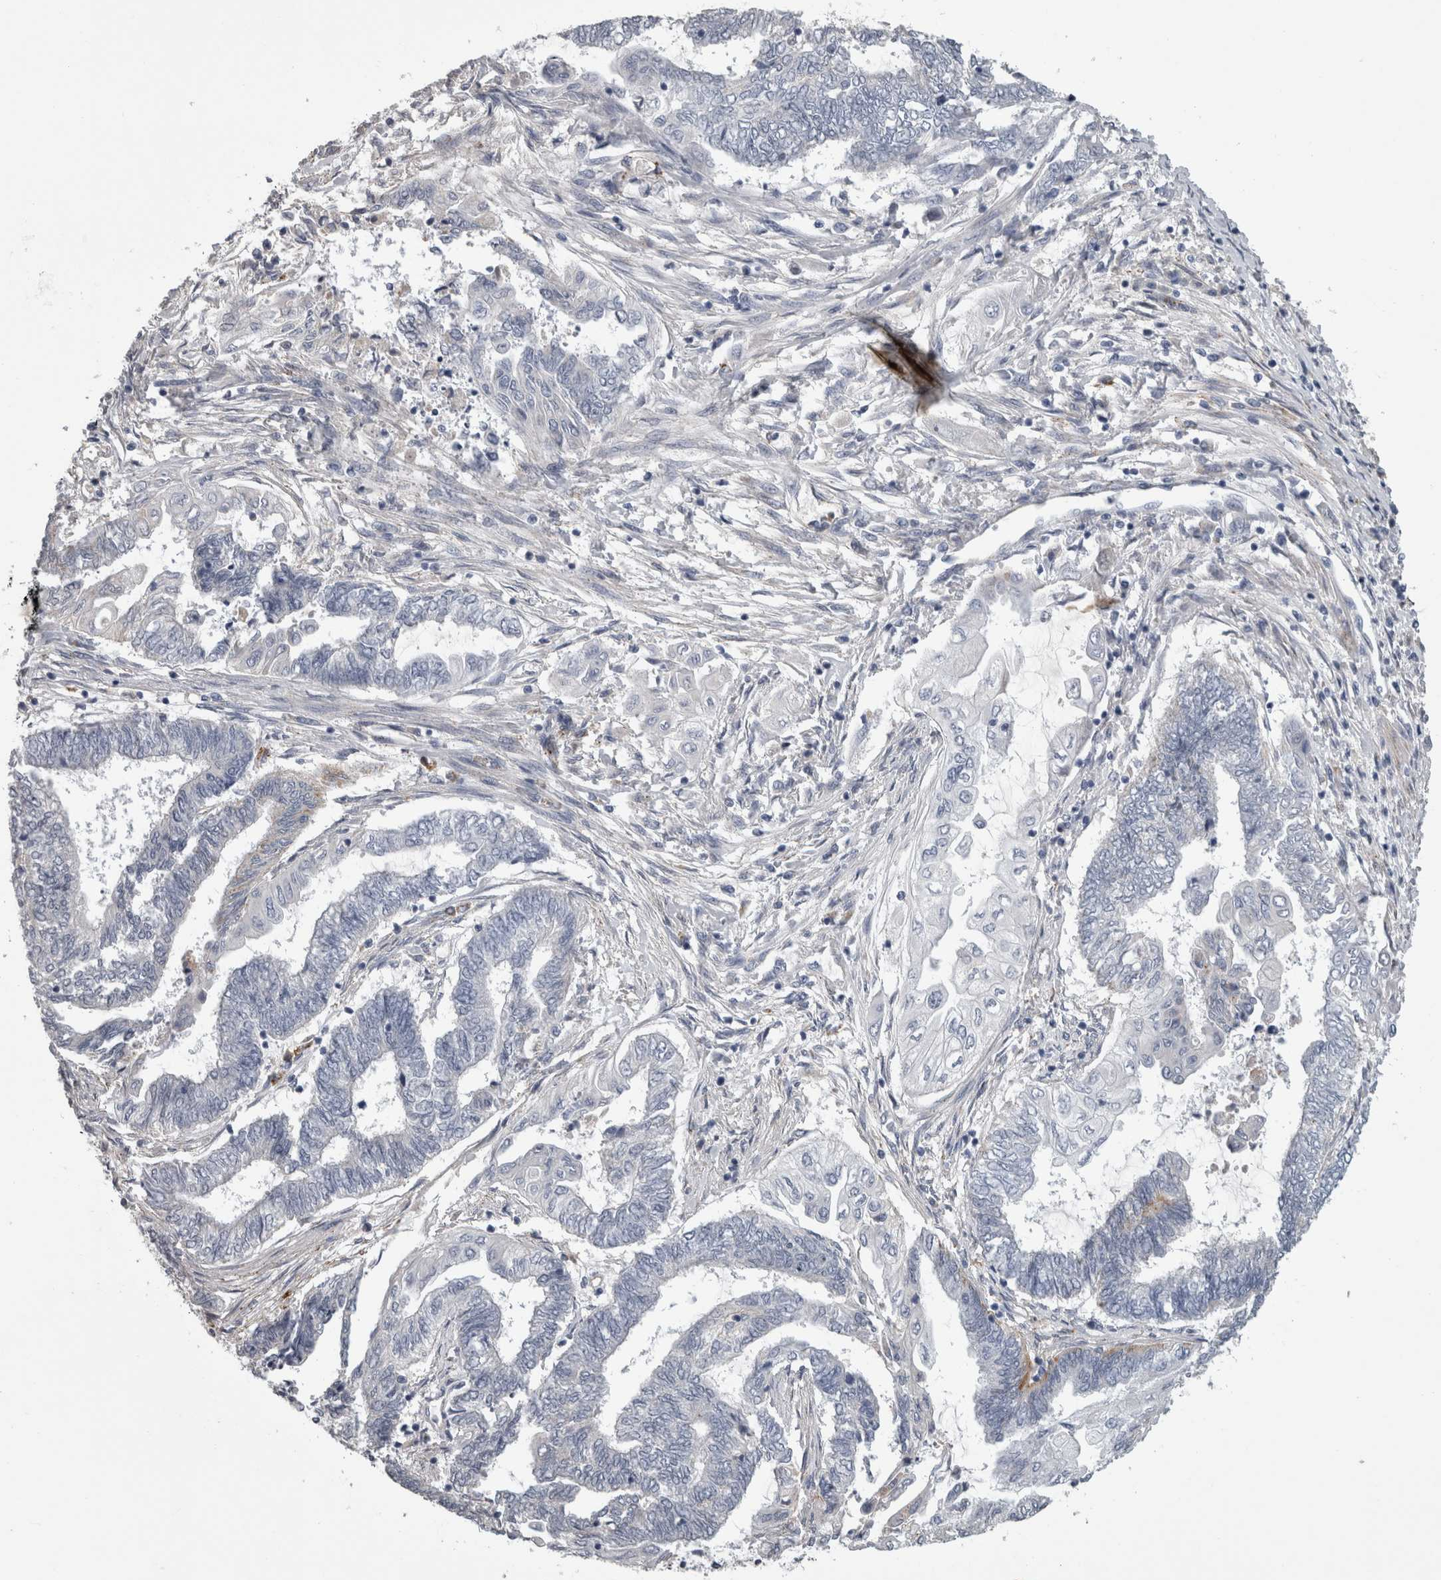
{"staining": {"intensity": "negative", "quantity": "none", "location": "none"}, "tissue": "endometrial cancer", "cell_type": "Tumor cells", "image_type": "cancer", "snomed": [{"axis": "morphology", "description": "Adenocarcinoma, NOS"}, {"axis": "topography", "description": "Uterus"}, {"axis": "topography", "description": "Endometrium"}], "caption": "Endometrial cancer (adenocarcinoma) stained for a protein using immunohistochemistry reveals no staining tumor cells.", "gene": "DPP7", "patient": {"sex": "female", "age": 70}}